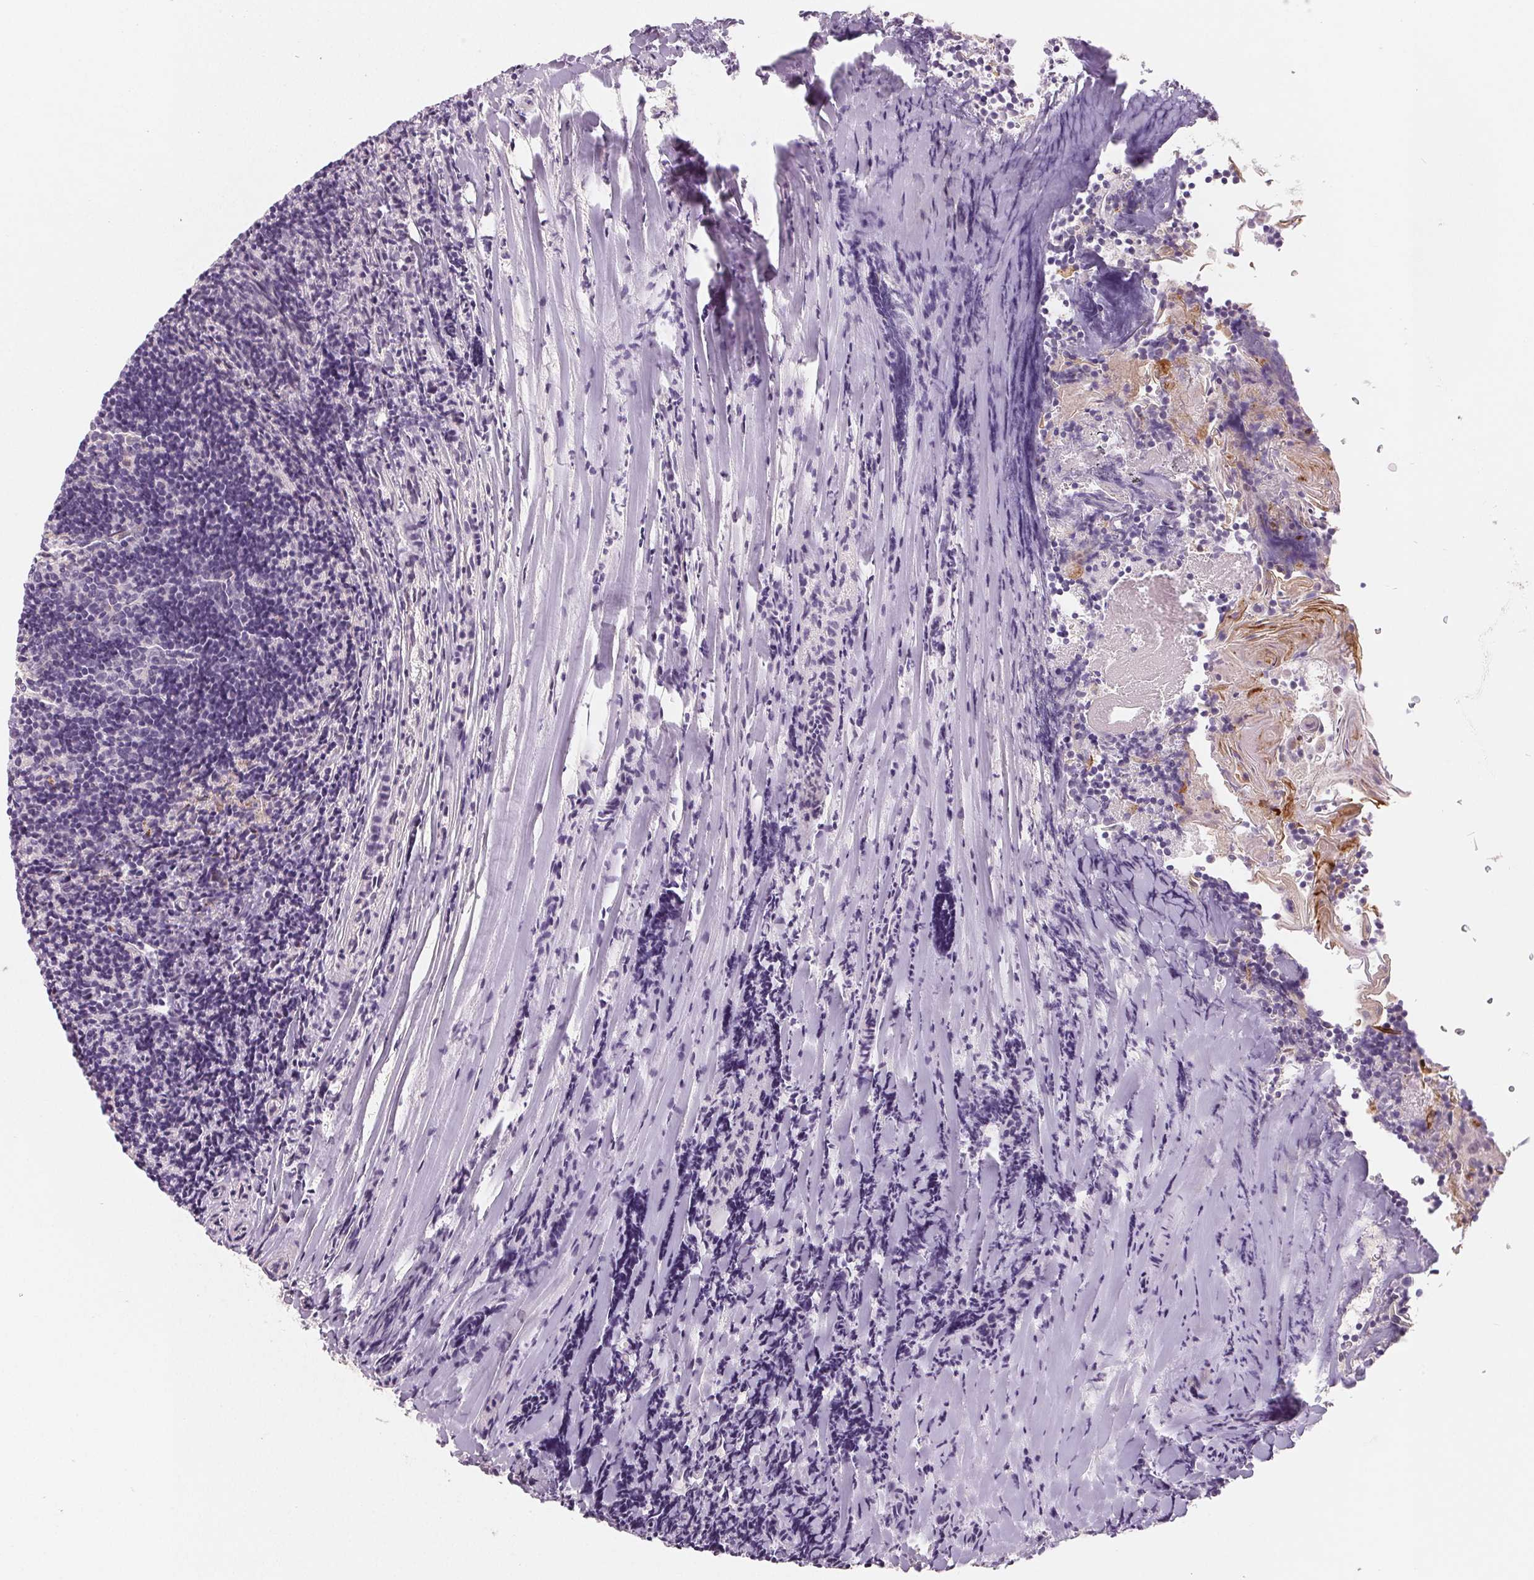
{"staining": {"intensity": "negative", "quantity": "none", "location": "none"}, "tissue": "tonsil", "cell_type": "Germinal center cells", "image_type": "normal", "snomed": [{"axis": "morphology", "description": "Normal tissue, NOS"}, {"axis": "topography", "description": "Tonsil"}], "caption": "Immunohistochemical staining of unremarkable tonsil shows no significant expression in germinal center cells. (Brightfield microscopy of DAB immunohistochemistry at high magnification).", "gene": "CFC1B", "patient": {"sex": "female", "age": 10}}